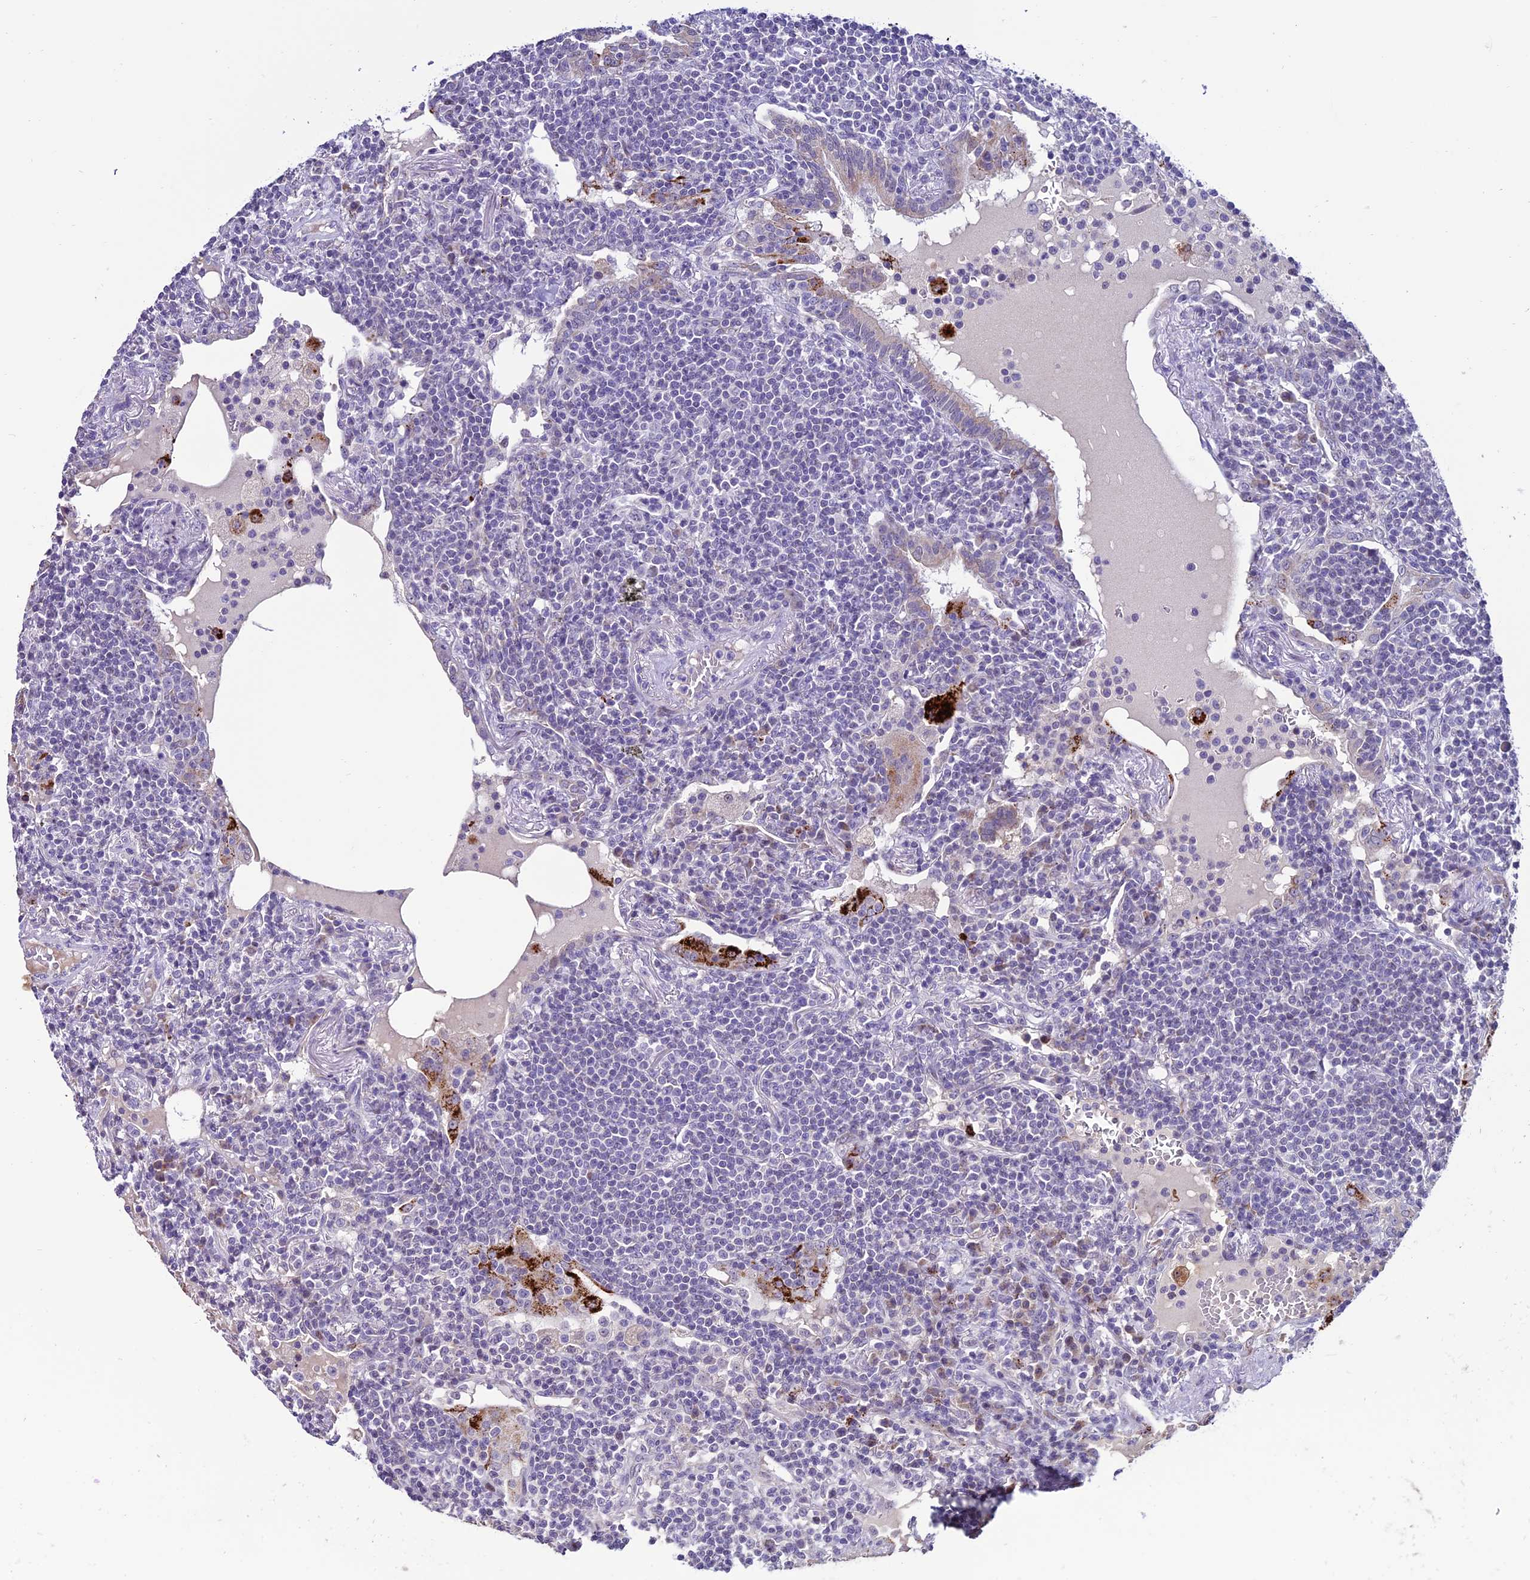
{"staining": {"intensity": "negative", "quantity": "none", "location": "none"}, "tissue": "lymphoma", "cell_type": "Tumor cells", "image_type": "cancer", "snomed": [{"axis": "morphology", "description": "Malignant lymphoma, non-Hodgkin's type, Low grade"}, {"axis": "topography", "description": "Lung"}], "caption": "An IHC micrograph of malignant lymphoma, non-Hodgkin's type (low-grade) is shown. There is no staining in tumor cells of malignant lymphoma, non-Hodgkin's type (low-grade).", "gene": "SLC10A1", "patient": {"sex": "female", "age": 71}}